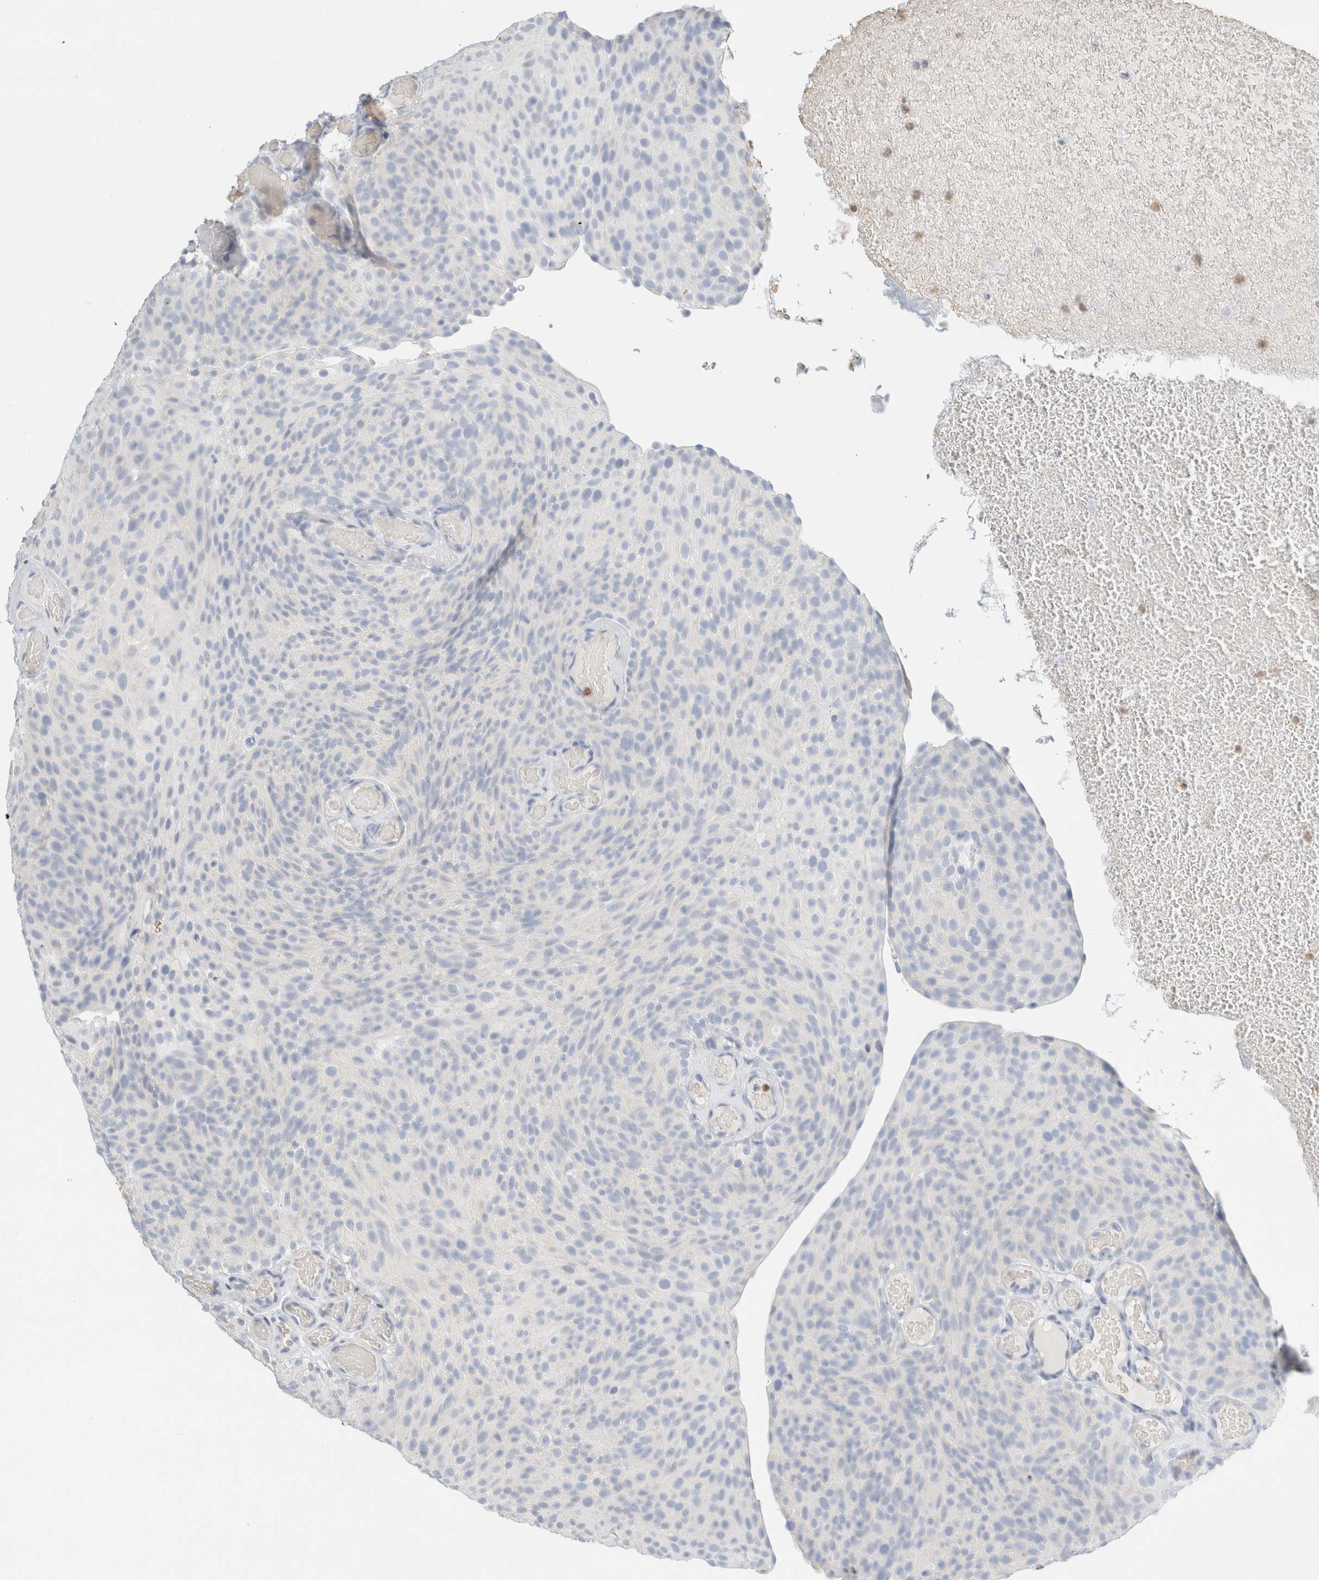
{"staining": {"intensity": "negative", "quantity": "none", "location": "none"}, "tissue": "urothelial cancer", "cell_type": "Tumor cells", "image_type": "cancer", "snomed": [{"axis": "morphology", "description": "Urothelial carcinoma, Low grade"}, {"axis": "topography", "description": "Urinary bladder"}], "caption": "The immunohistochemistry histopathology image has no significant staining in tumor cells of urothelial cancer tissue.", "gene": "ARG1", "patient": {"sex": "male", "age": 78}}